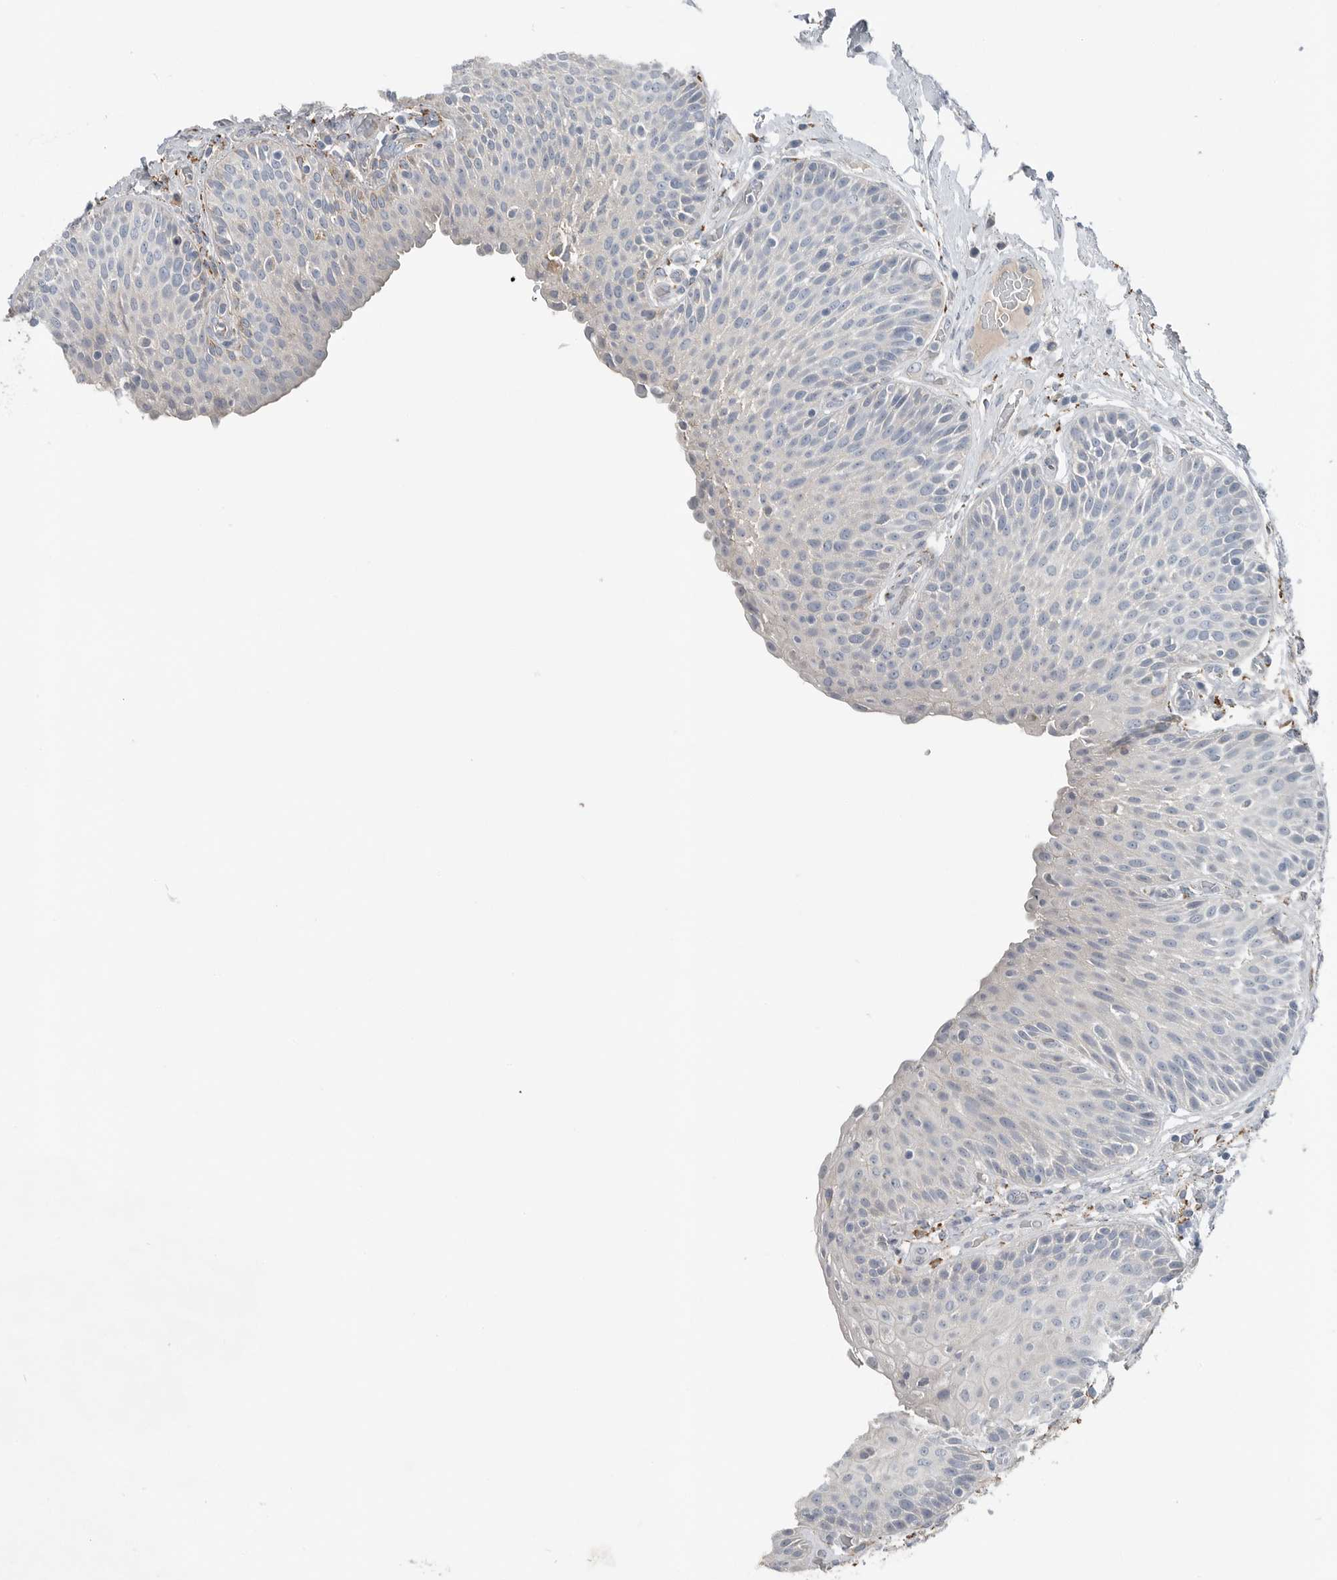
{"staining": {"intensity": "negative", "quantity": "none", "location": "none"}, "tissue": "urinary bladder", "cell_type": "Urothelial cells", "image_type": "normal", "snomed": [{"axis": "morphology", "description": "Normal tissue, NOS"}, {"axis": "topography", "description": "Urinary bladder"}], "caption": "DAB immunohistochemical staining of normal human urinary bladder shows no significant staining in urothelial cells. The staining was performed using DAB (3,3'-diaminobenzidine) to visualize the protein expression in brown, while the nuclei were stained in blue with hematoxylin (Magnification: 20x).", "gene": "SERPINB7", "patient": {"sex": "female", "age": 62}}